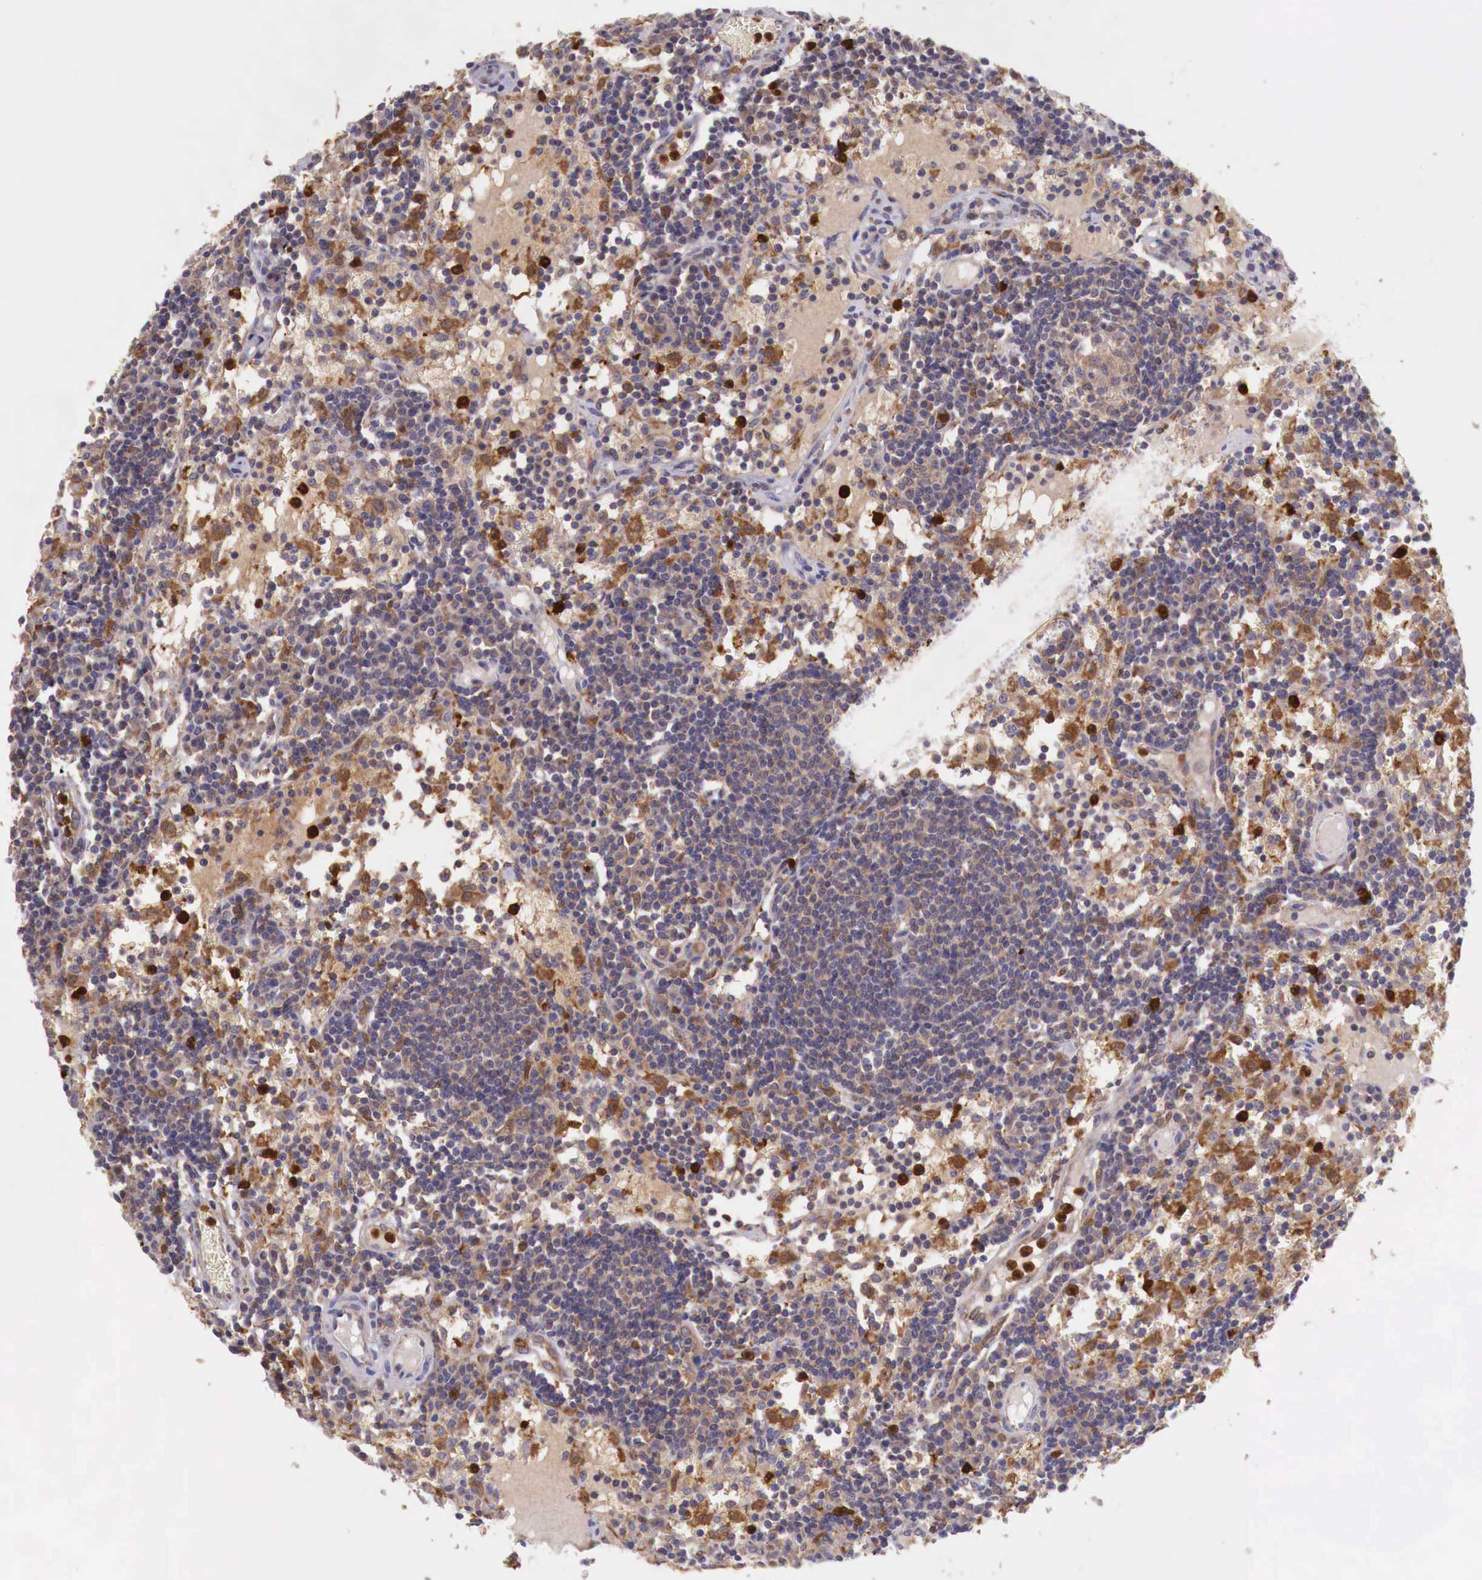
{"staining": {"intensity": "negative", "quantity": "none", "location": "none"}, "tissue": "lymph node", "cell_type": "Non-germinal center cells", "image_type": "normal", "snomed": [{"axis": "morphology", "description": "Normal tissue, NOS"}, {"axis": "topography", "description": "Lymph node"}], "caption": "DAB (3,3'-diaminobenzidine) immunohistochemical staining of unremarkable human lymph node demonstrates no significant positivity in non-germinal center cells. (DAB immunohistochemistry (IHC) with hematoxylin counter stain).", "gene": "GAB2", "patient": {"sex": "female", "age": 55}}